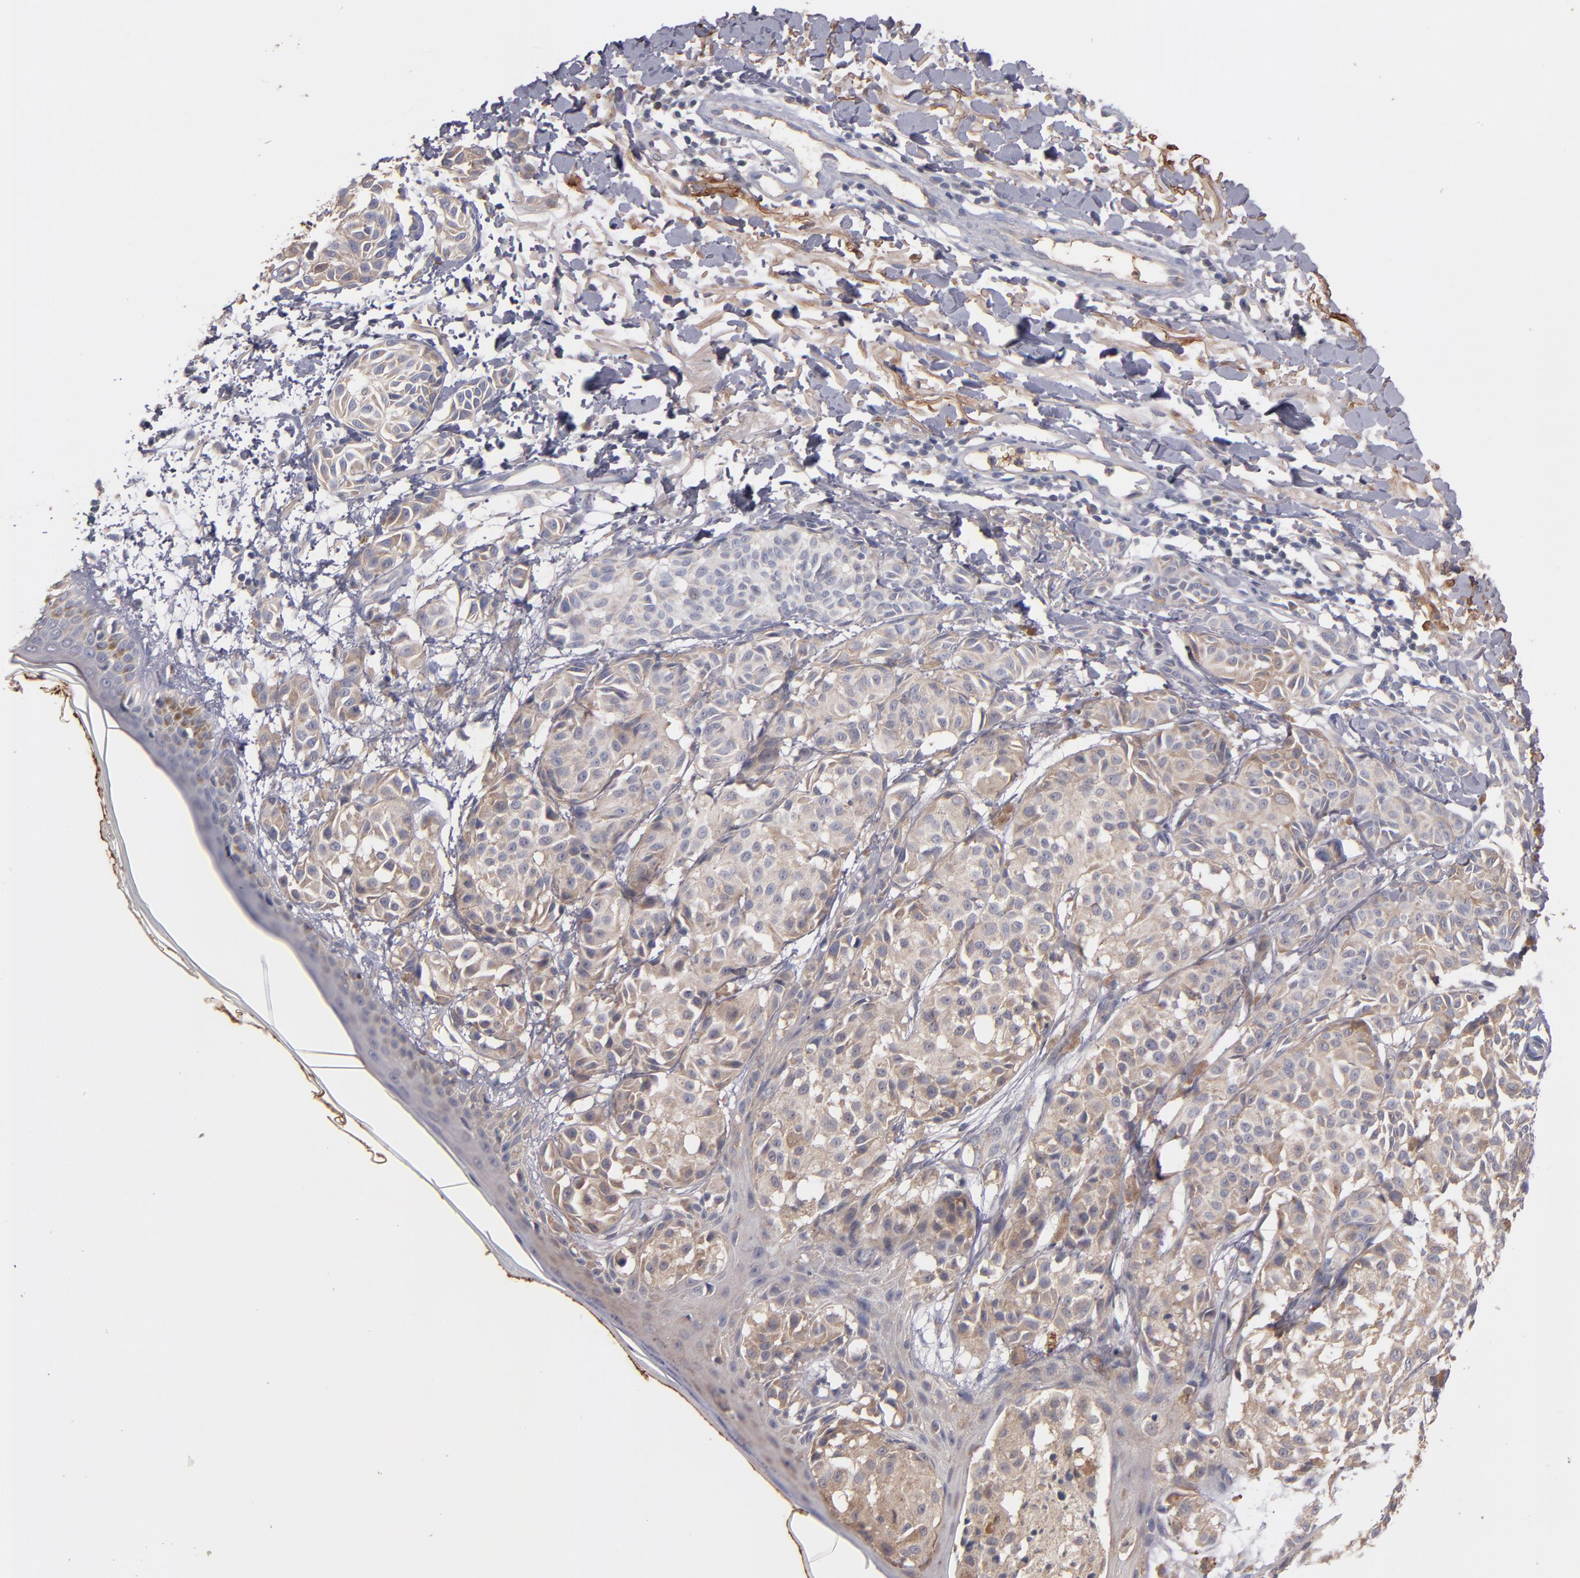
{"staining": {"intensity": "weak", "quantity": ">75%", "location": "cytoplasmic/membranous"}, "tissue": "melanoma", "cell_type": "Tumor cells", "image_type": "cancer", "snomed": [{"axis": "morphology", "description": "Malignant melanoma, NOS"}, {"axis": "topography", "description": "Skin"}], "caption": "About >75% of tumor cells in malignant melanoma demonstrate weak cytoplasmic/membranous protein positivity as visualized by brown immunohistochemical staining.", "gene": "DACT1", "patient": {"sex": "male", "age": 76}}